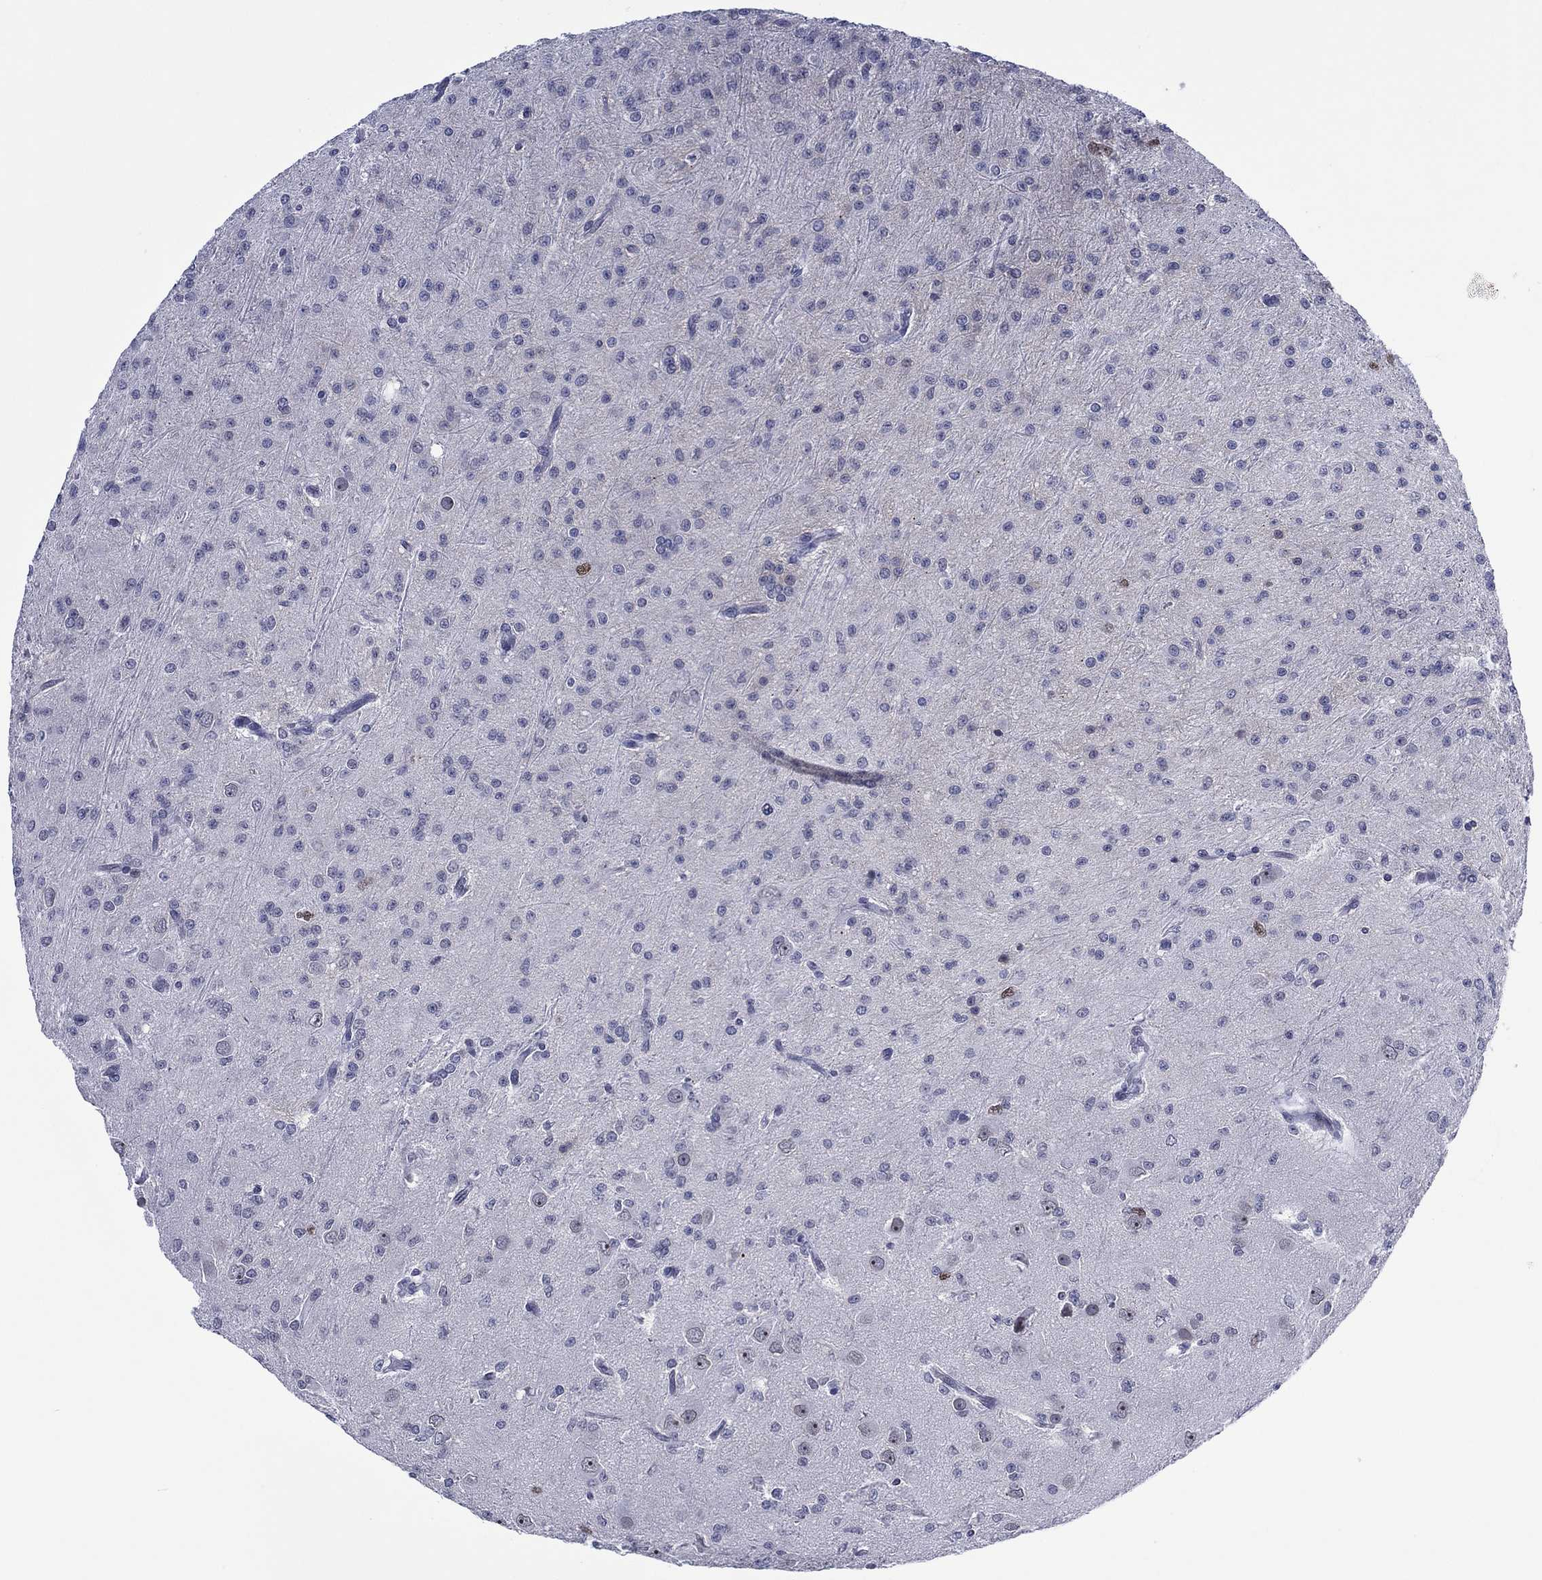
{"staining": {"intensity": "negative", "quantity": "none", "location": "none"}, "tissue": "glioma", "cell_type": "Tumor cells", "image_type": "cancer", "snomed": [{"axis": "morphology", "description": "Glioma, malignant, Low grade"}, {"axis": "topography", "description": "Brain"}], "caption": "A photomicrograph of low-grade glioma (malignant) stained for a protein displays no brown staining in tumor cells.", "gene": "GATA6", "patient": {"sex": "male", "age": 27}}